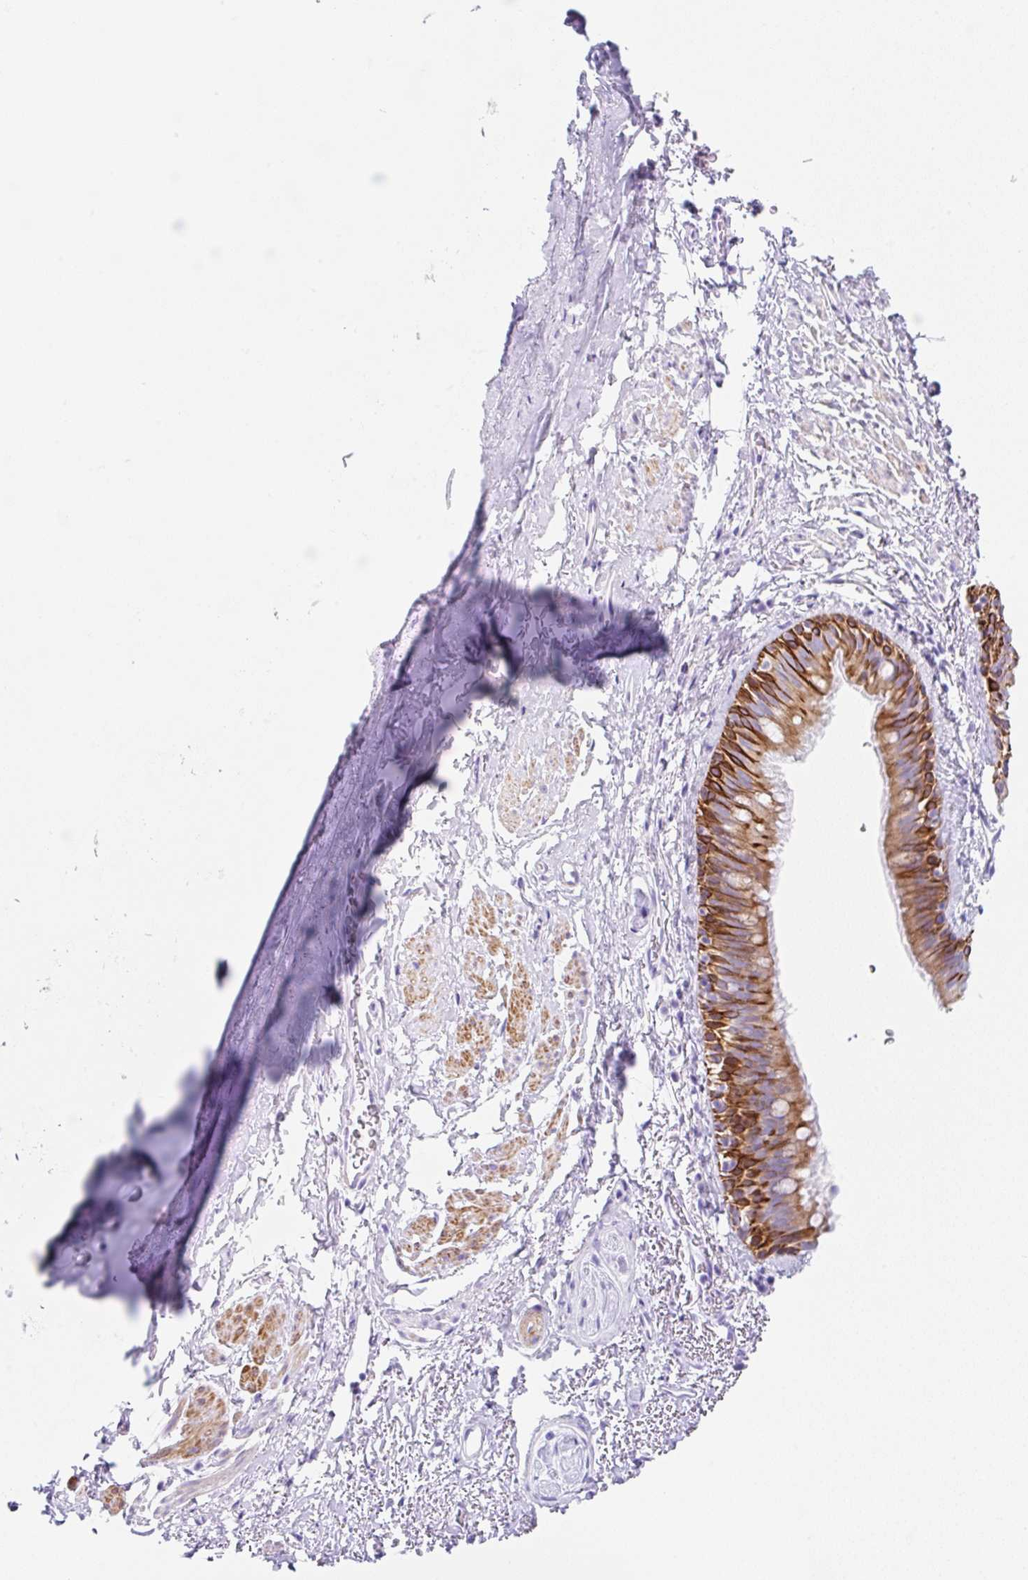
{"staining": {"intensity": "strong", "quantity": "25%-75%", "location": "cytoplasmic/membranous"}, "tissue": "bronchus", "cell_type": "Respiratory epithelial cells", "image_type": "normal", "snomed": [{"axis": "morphology", "description": "Normal tissue, NOS"}, {"axis": "topography", "description": "Bronchus"}], "caption": "Strong cytoplasmic/membranous staining for a protein is identified in approximately 25%-75% of respiratory epithelial cells of unremarkable bronchus using immunohistochemistry (IHC).", "gene": "CLDND2", "patient": {"sex": "male", "age": 67}}